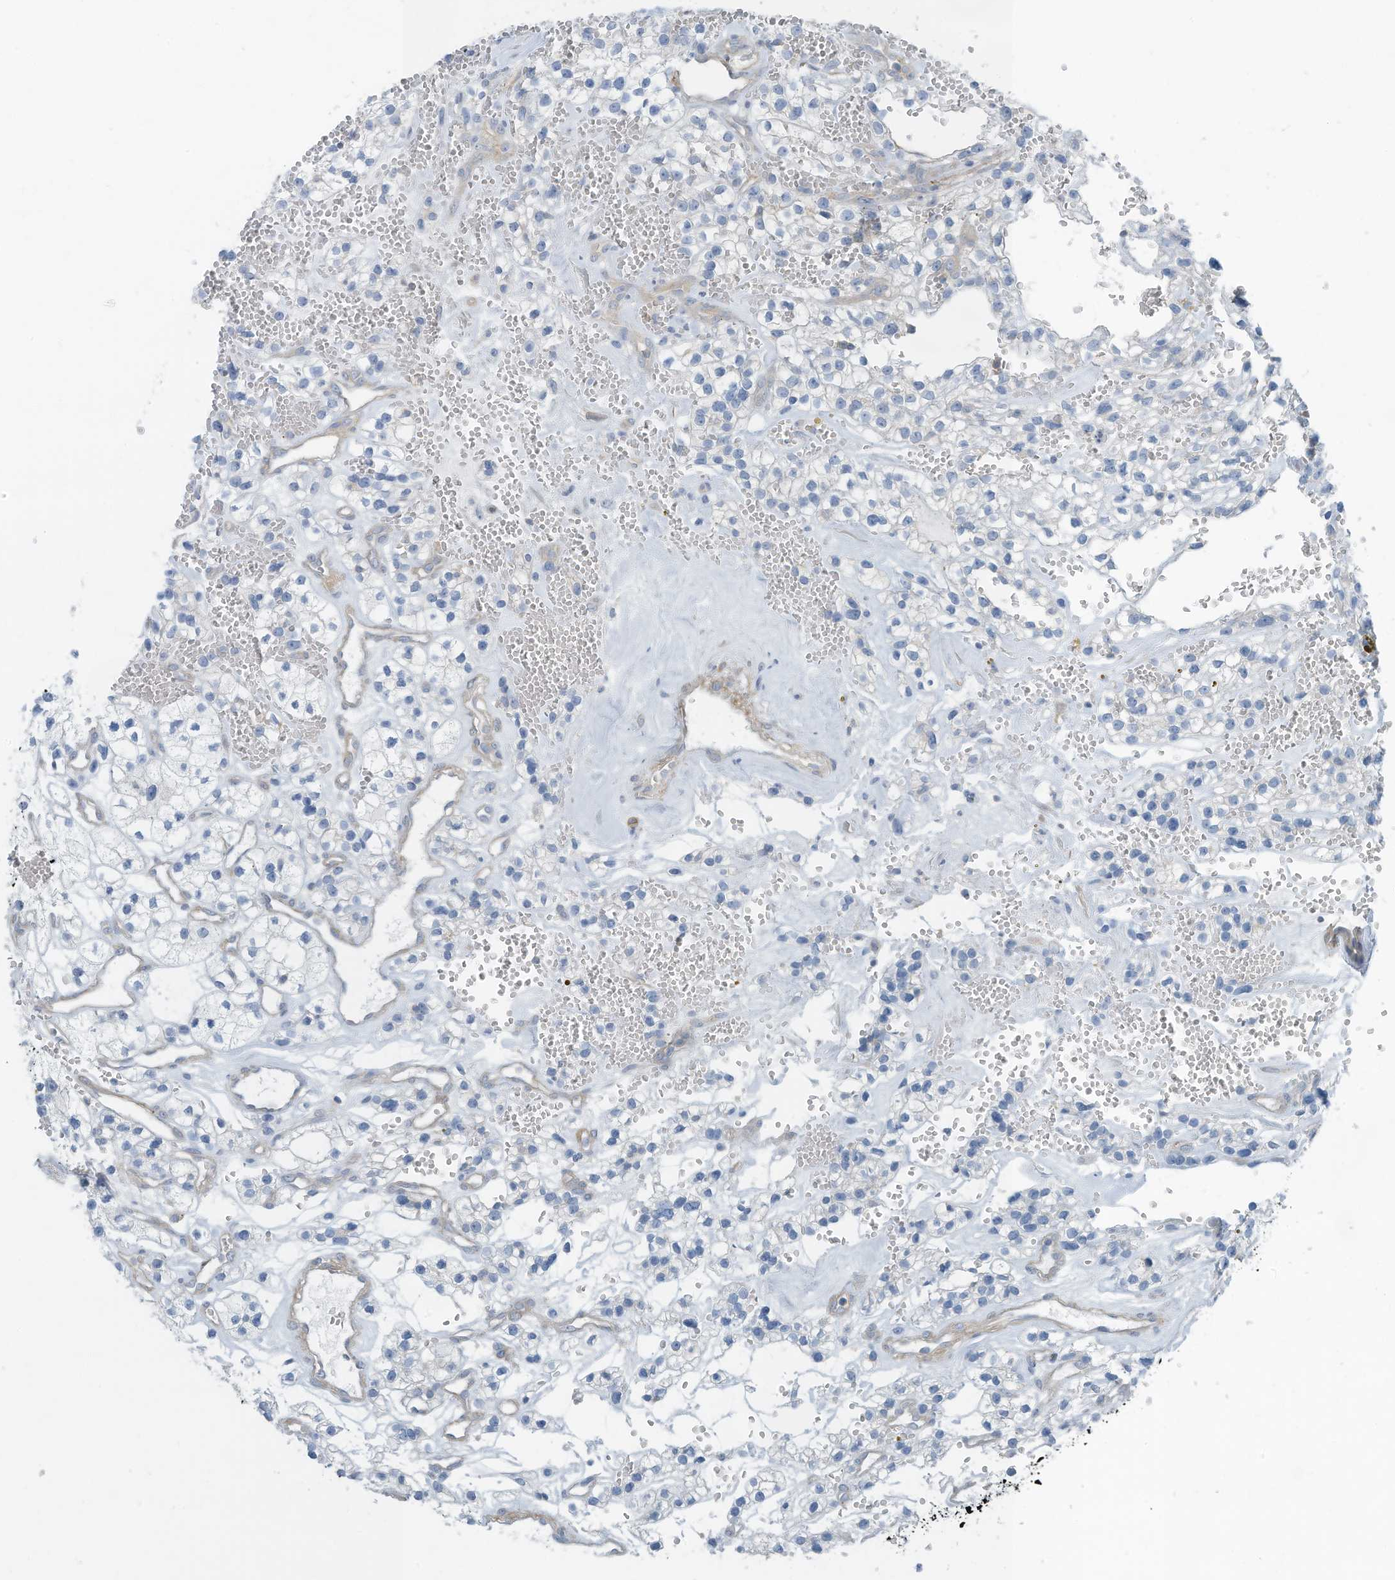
{"staining": {"intensity": "negative", "quantity": "none", "location": "none"}, "tissue": "renal cancer", "cell_type": "Tumor cells", "image_type": "cancer", "snomed": [{"axis": "morphology", "description": "Adenocarcinoma, NOS"}, {"axis": "topography", "description": "Kidney"}], "caption": "A histopathology image of human renal adenocarcinoma is negative for staining in tumor cells.", "gene": "ZNF846", "patient": {"sex": "female", "age": 57}}